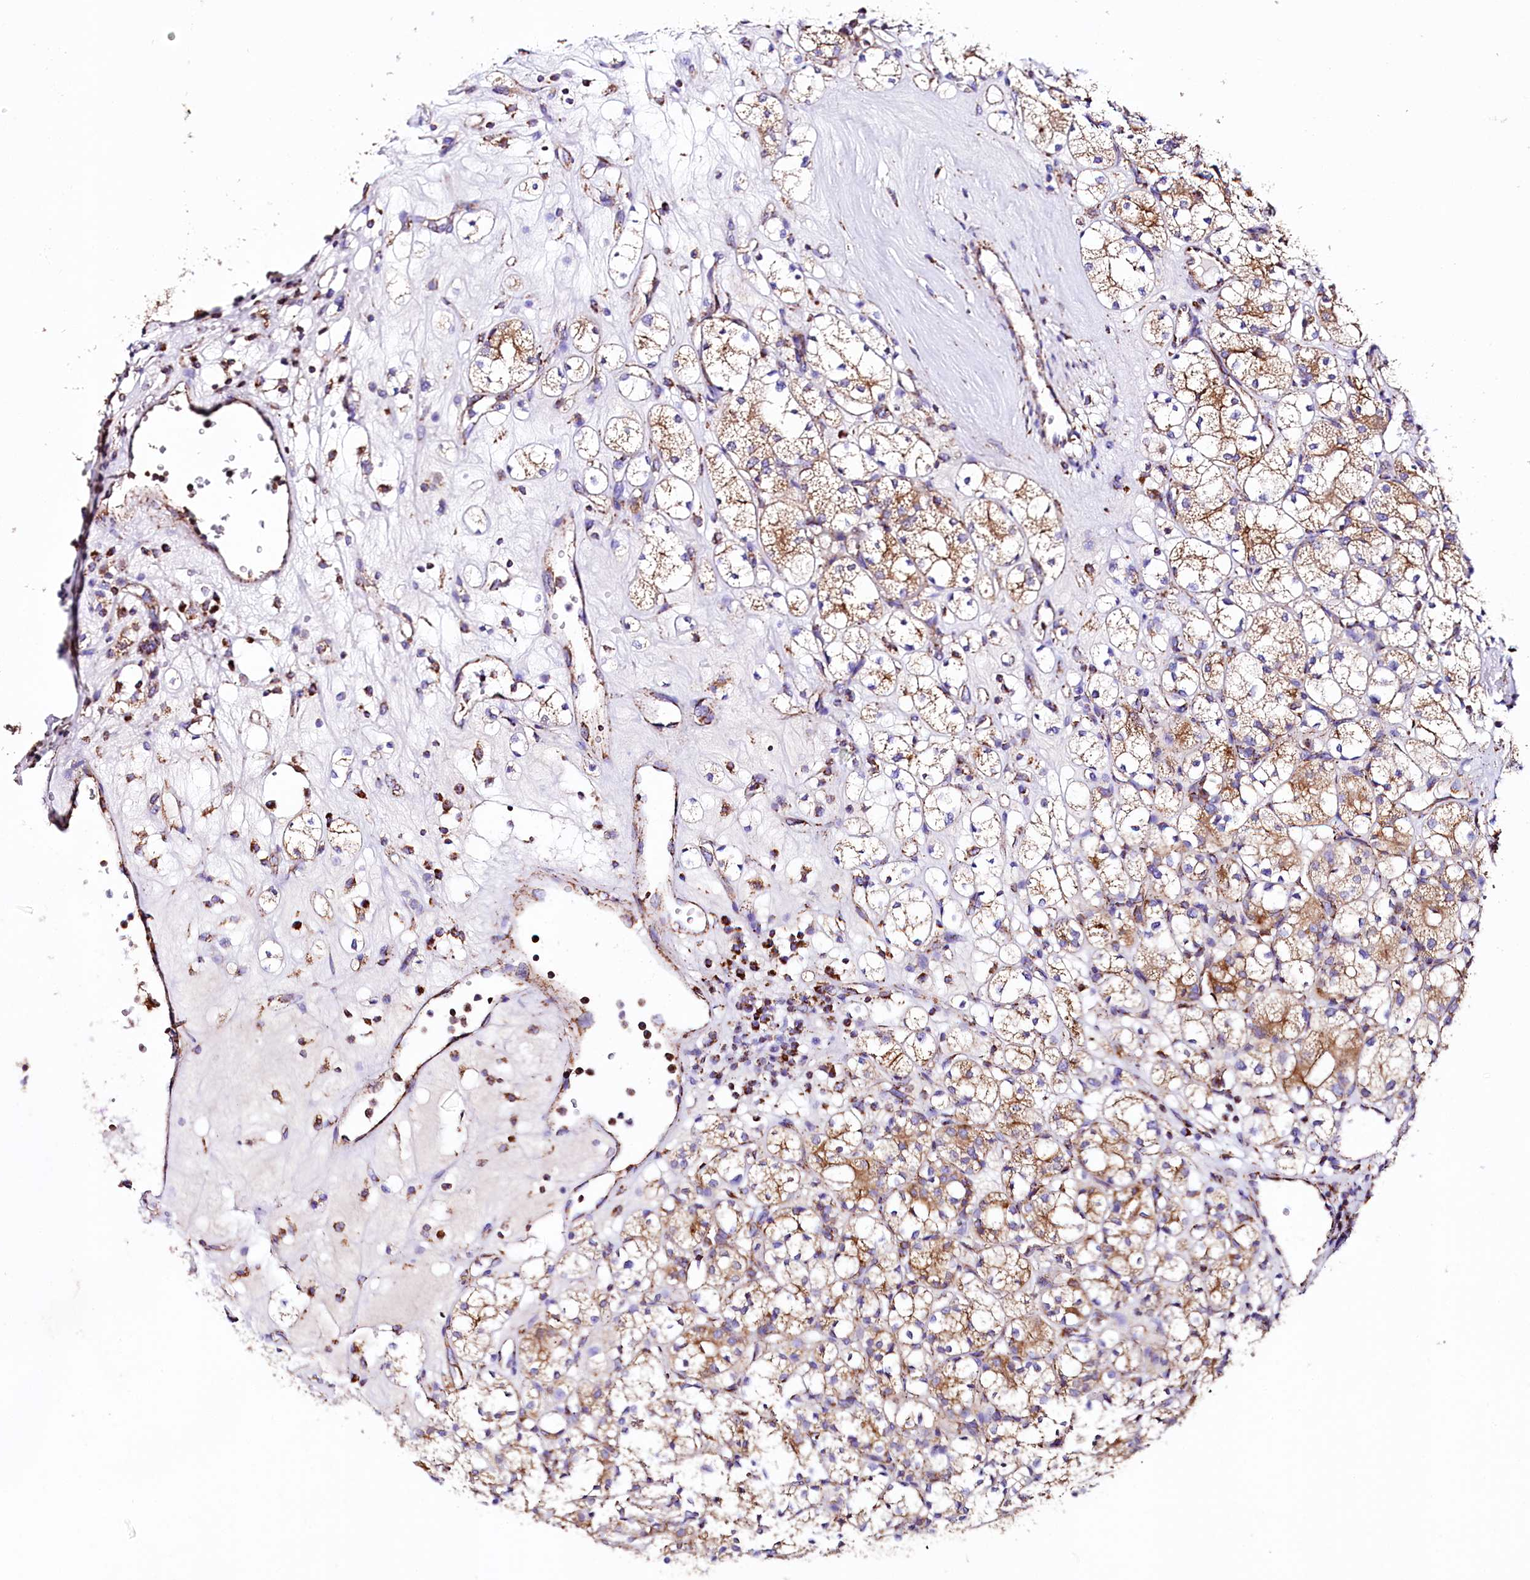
{"staining": {"intensity": "moderate", "quantity": ">75%", "location": "cytoplasmic/membranous"}, "tissue": "renal cancer", "cell_type": "Tumor cells", "image_type": "cancer", "snomed": [{"axis": "morphology", "description": "Adenocarcinoma, NOS"}, {"axis": "topography", "description": "Kidney"}], "caption": "Immunohistochemical staining of adenocarcinoma (renal) shows moderate cytoplasmic/membranous protein expression in about >75% of tumor cells.", "gene": "APLP2", "patient": {"sex": "male", "age": 77}}